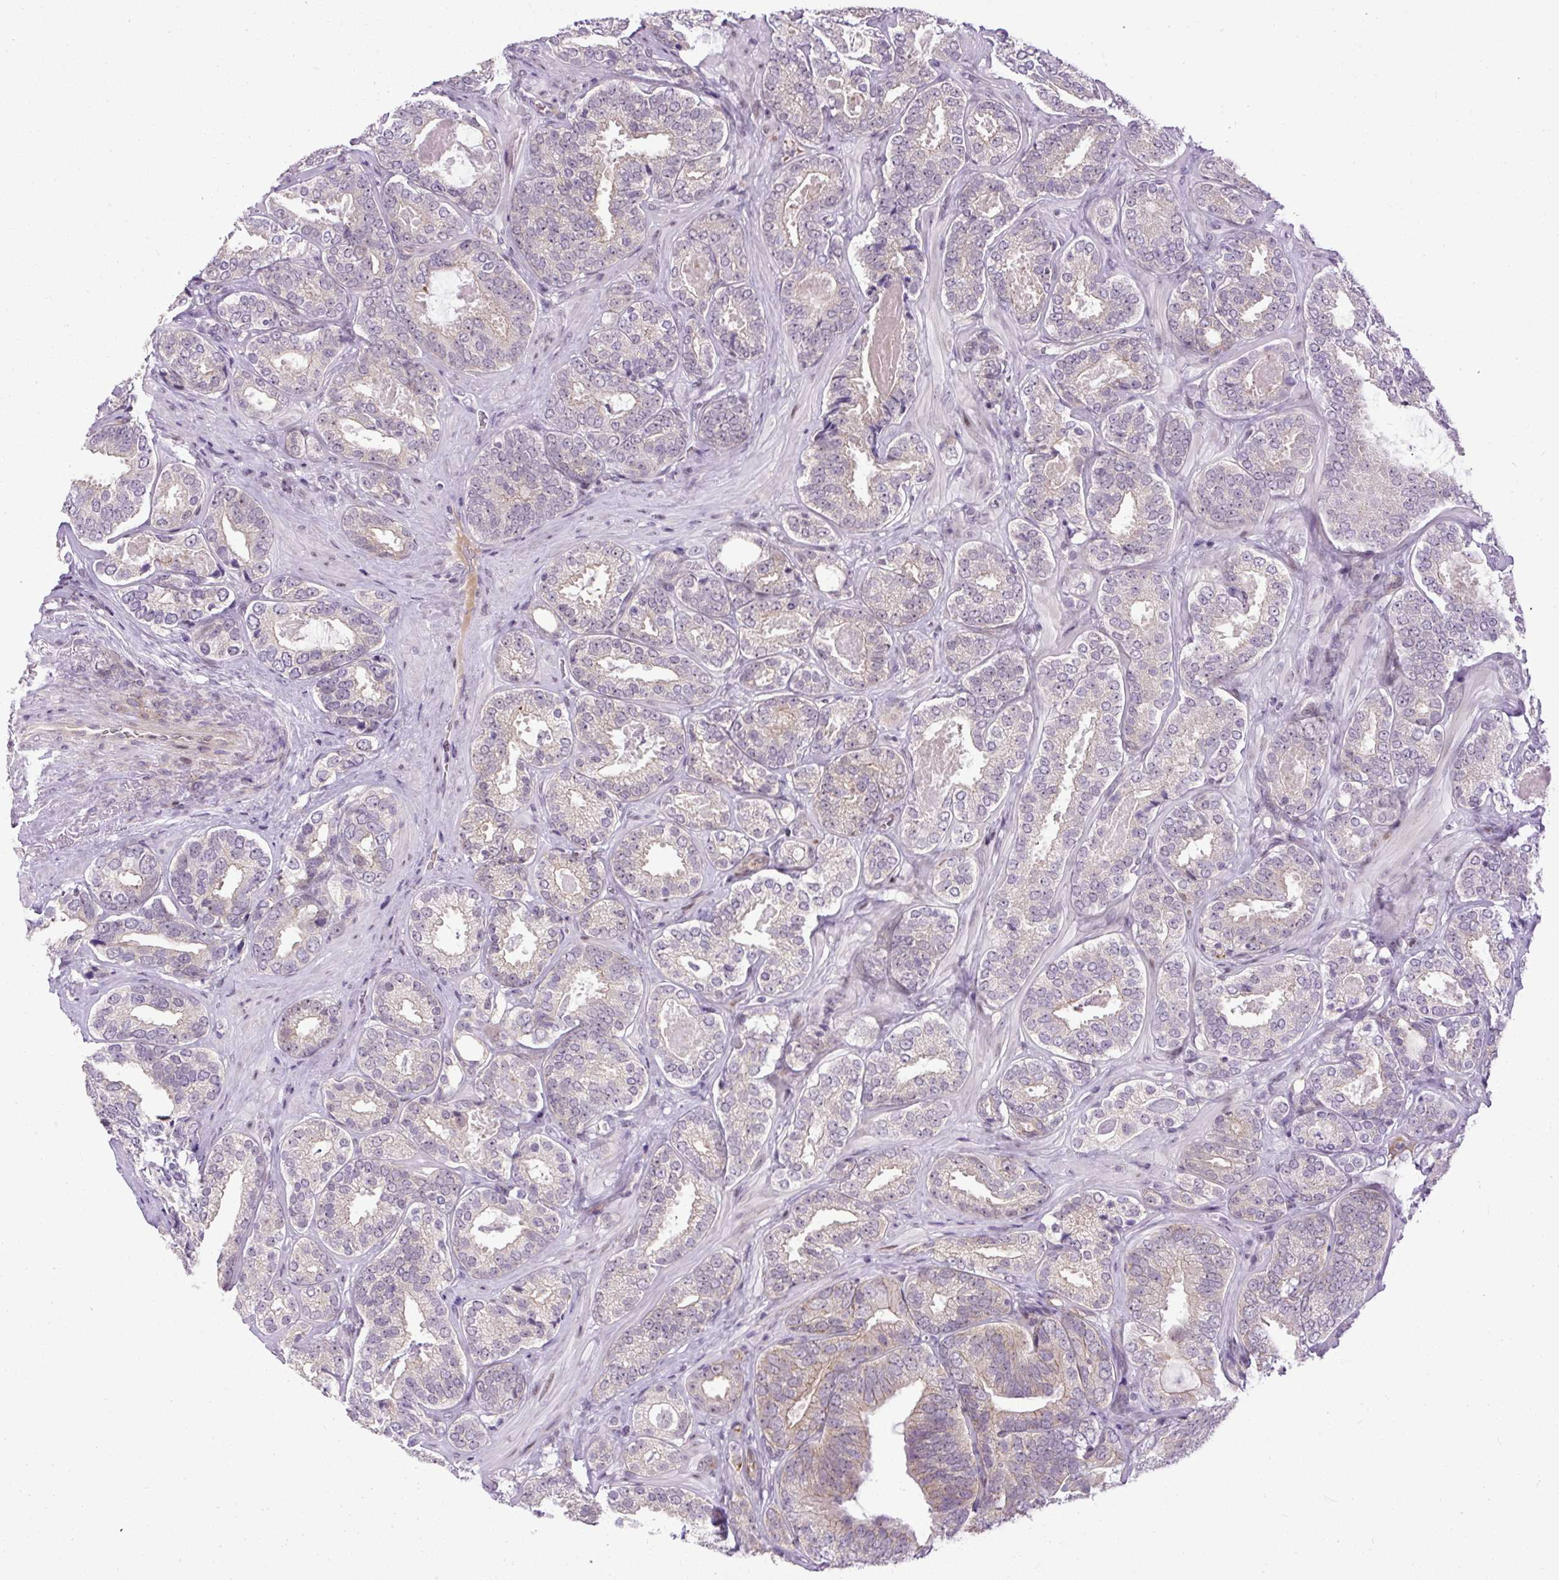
{"staining": {"intensity": "negative", "quantity": "none", "location": "none"}, "tissue": "prostate cancer", "cell_type": "Tumor cells", "image_type": "cancer", "snomed": [{"axis": "morphology", "description": "Adenocarcinoma, High grade"}, {"axis": "topography", "description": "Prostate"}], "caption": "Tumor cells show no significant protein positivity in high-grade adenocarcinoma (prostate).", "gene": "ARHGEF18", "patient": {"sex": "male", "age": 65}}